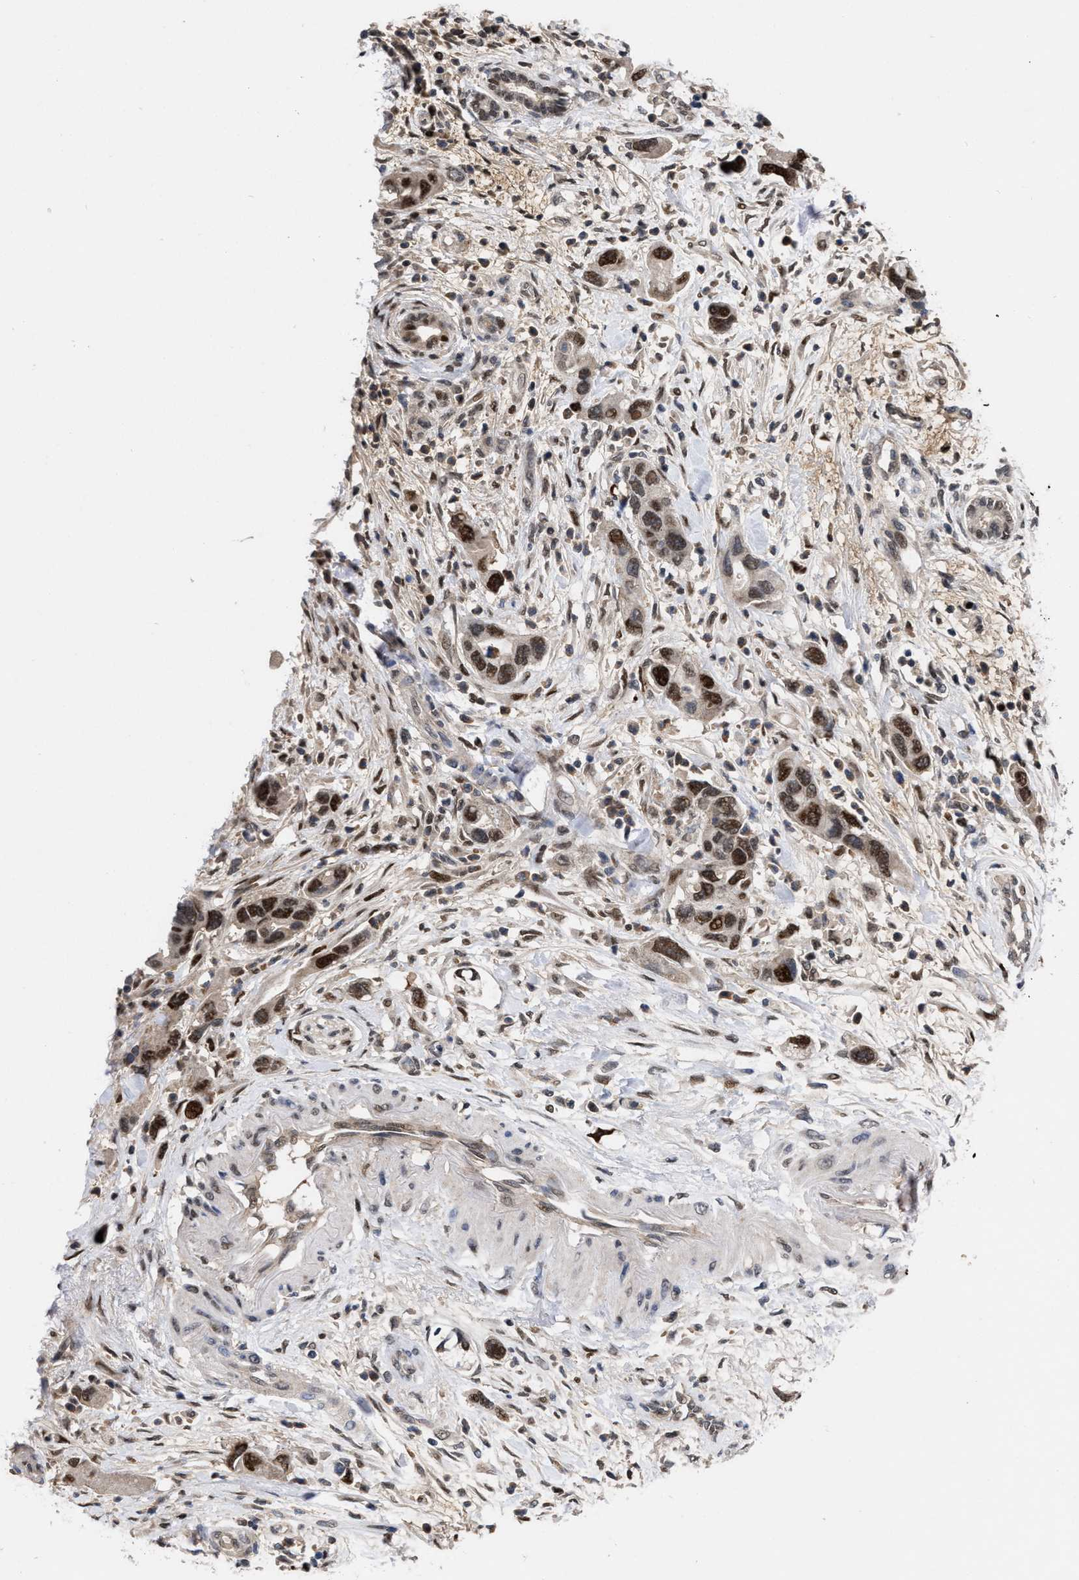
{"staining": {"intensity": "strong", "quantity": ">75%", "location": "nuclear"}, "tissue": "pancreatic cancer", "cell_type": "Tumor cells", "image_type": "cancer", "snomed": [{"axis": "morphology", "description": "Normal tissue, NOS"}, {"axis": "morphology", "description": "Adenocarcinoma, NOS"}, {"axis": "topography", "description": "Pancreas"}], "caption": "Strong nuclear protein positivity is appreciated in about >75% of tumor cells in adenocarcinoma (pancreatic).", "gene": "MDM4", "patient": {"sex": "female", "age": 71}}